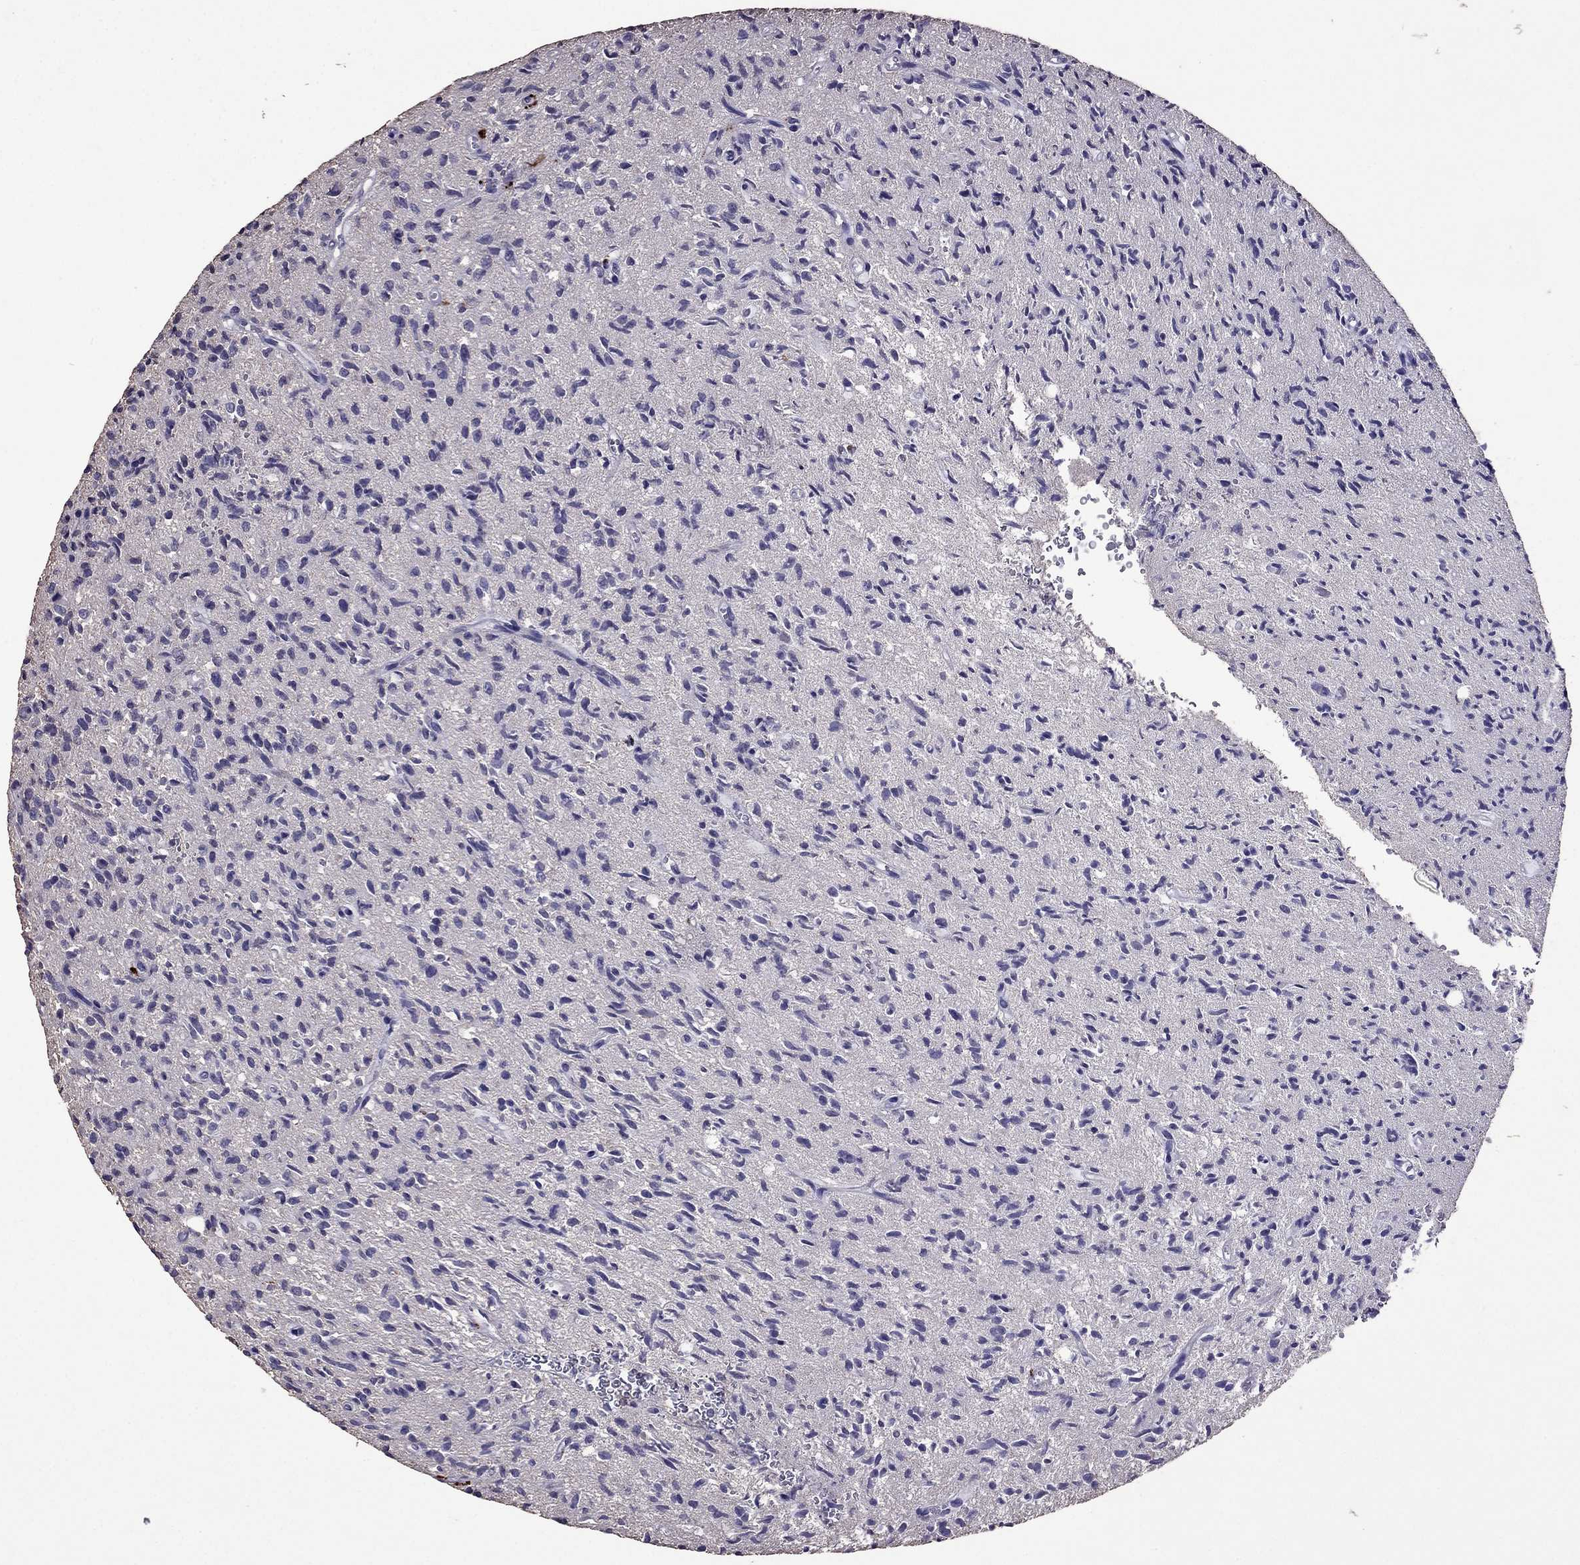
{"staining": {"intensity": "negative", "quantity": "none", "location": "none"}, "tissue": "glioma", "cell_type": "Tumor cells", "image_type": "cancer", "snomed": [{"axis": "morphology", "description": "Glioma, malignant, High grade"}, {"axis": "topography", "description": "Brain"}], "caption": "IHC image of neoplastic tissue: human high-grade glioma (malignant) stained with DAB displays no significant protein expression in tumor cells.", "gene": "NKX3-1", "patient": {"sex": "male", "age": 64}}